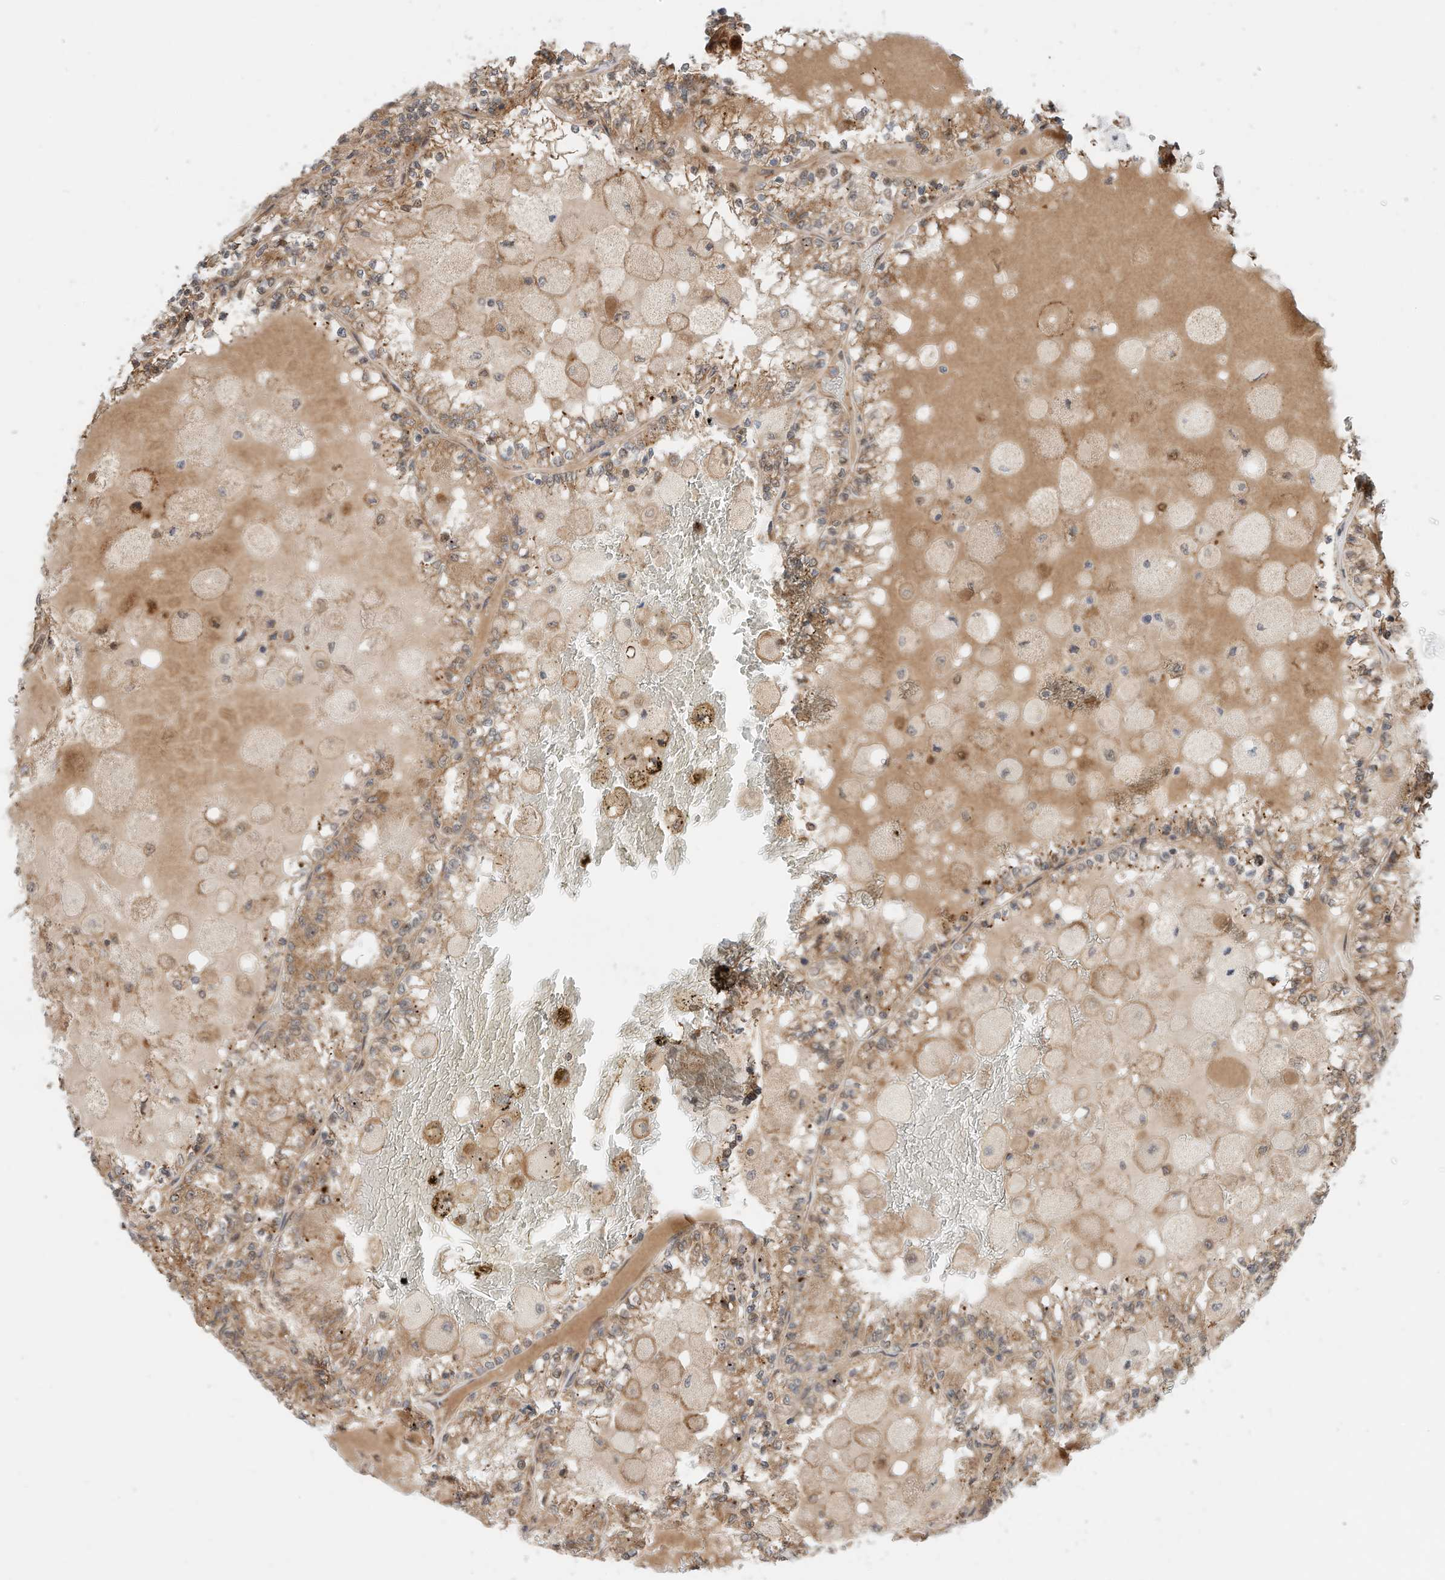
{"staining": {"intensity": "moderate", "quantity": ">75%", "location": "cytoplasmic/membranous"}, "tissue": "renal cancer", "cell_type": "Tumor cells", "image_type": "cancer", "snomed": [{"axis": "morphology", "description": "Adenocarcinoma, NOS"}, {"axis": "topography", "description": "Kidney"}], "caption": "This is a micrograph of immunohistochemistry staining of adenocarcinoma (renal), which shows moderate expression in the cytoplasmic/membranous of tumor cells.", "gene": "CPAMD8", "patient": {"sex": "female", "age": 56}}